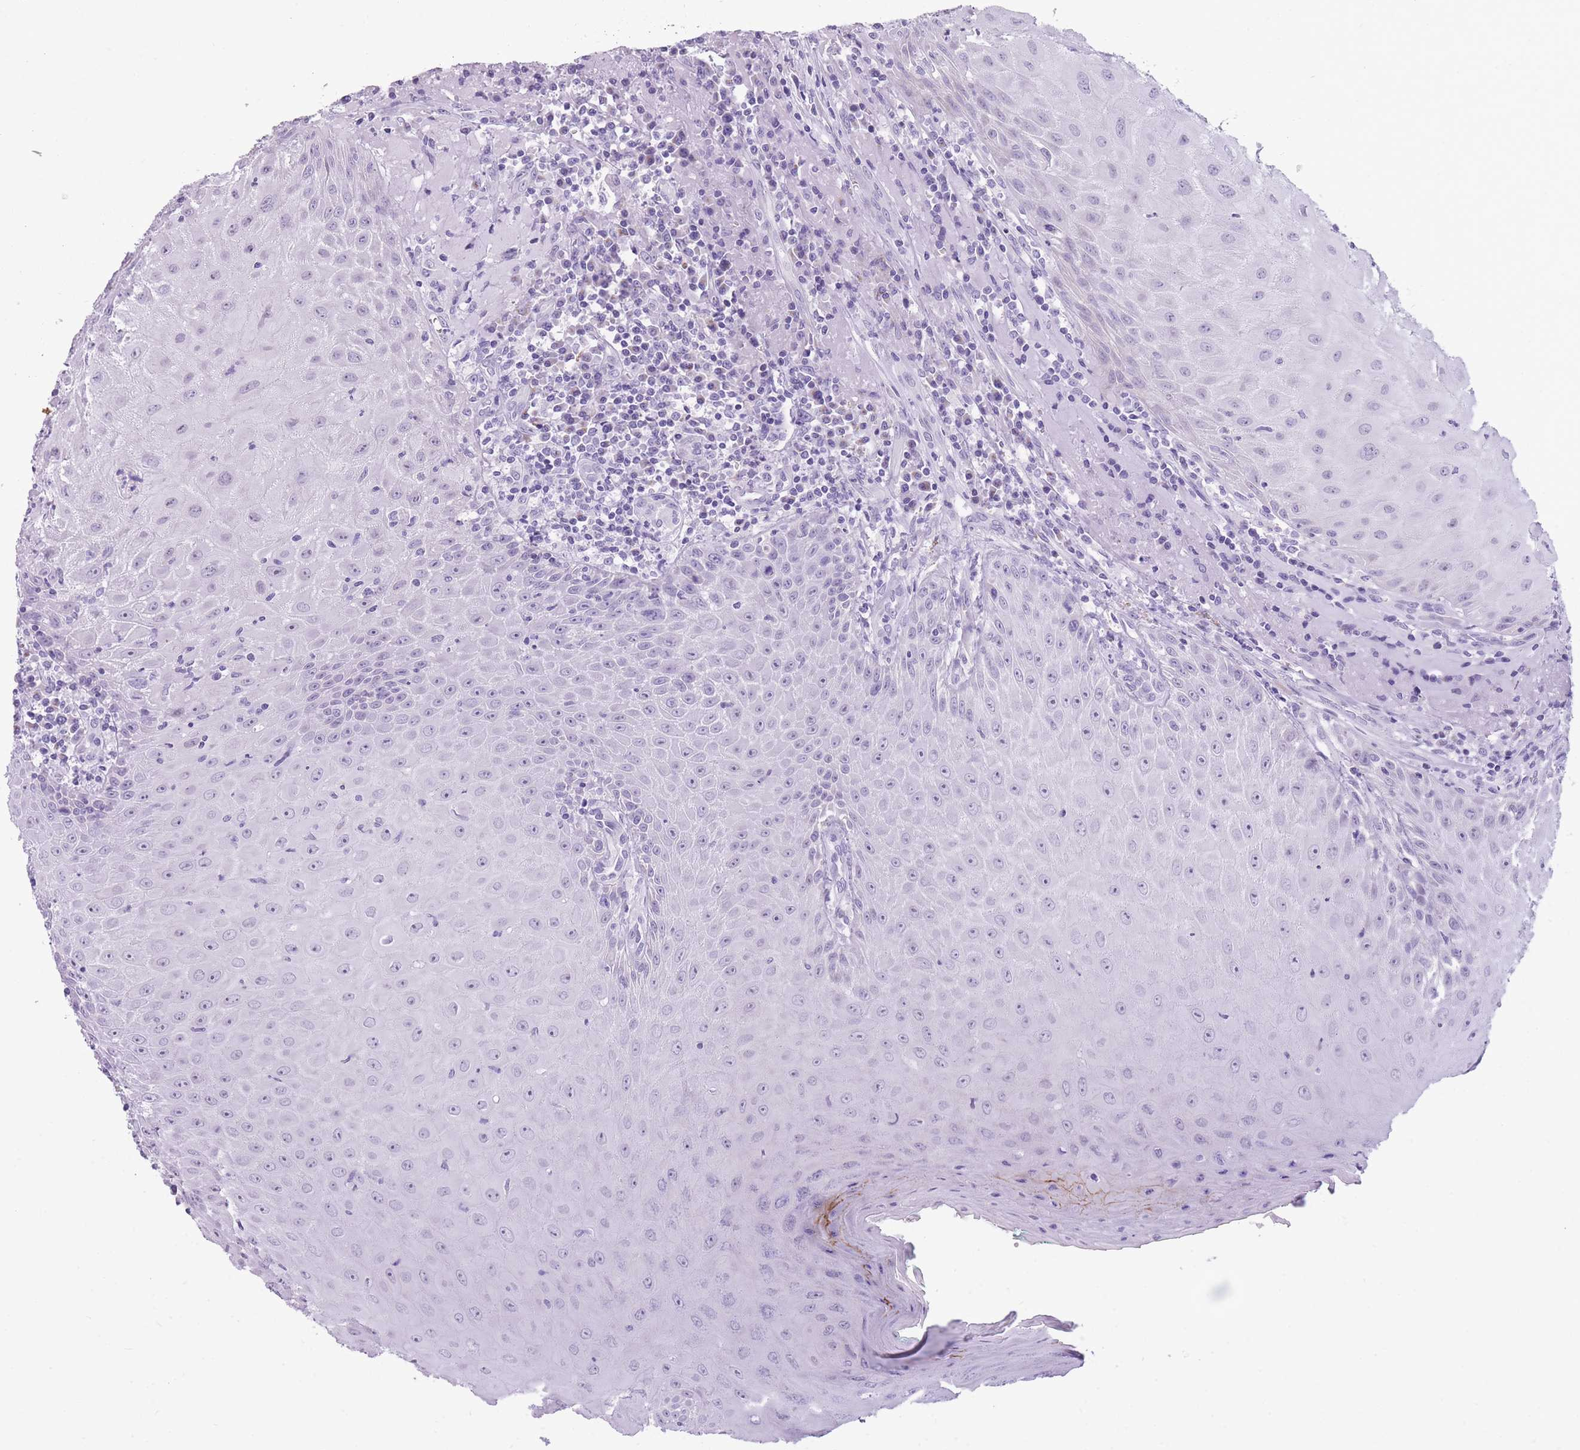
{"staining": {"intensity": "negative", "quantity": "none", "location": "none"}, "tissue": "head and neck cancer", "cell_type": "Tumor cells", "image_type": "cancer", "snomed": [{"axis": "morphology", "description": "Normal tissue, NOS"}, {"axis": "morphology", "description": "Squamous cell carcinoma, NOS"}, {"axis": "topography", "description": "Oral tissue"}, {"axis": "topography", "description": "Head-Neck"}], "caption": "Tumor cells show no significant protein positivity in squamous cell carcinoma (head and neck).", "gene": "GOLGA6D", "patient": {"sex": "female", "age": 70}}